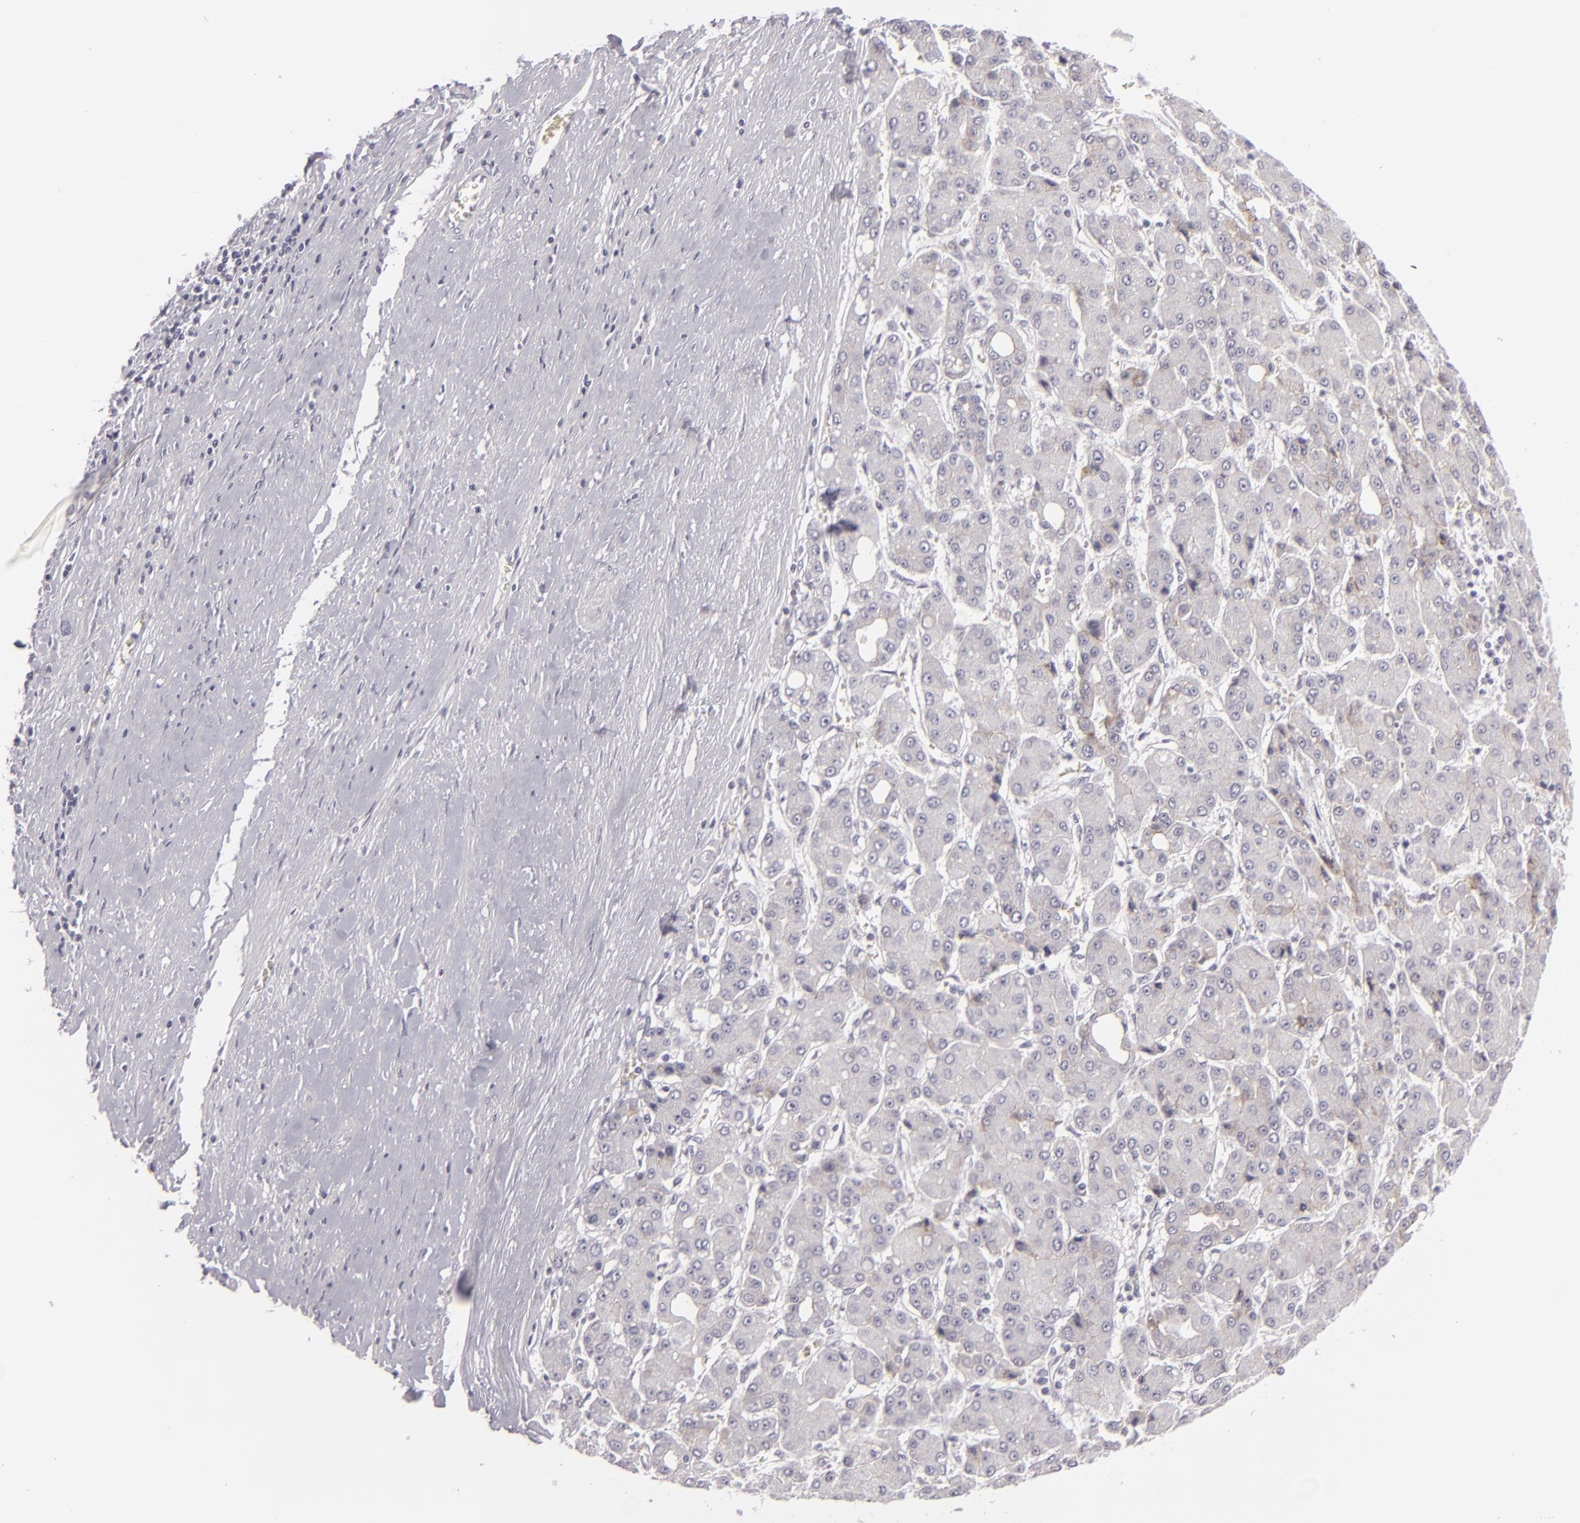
{"staining": {"intensity": "weak", "quantity": "<25%", "location": "cytoplasmic/membranous"}, "tissue": "liver cancer", "cell_type": "Tumor cells", "image_type": "cancer", "snomed": [{"axis": "morphology", "description": "Carcinoma, Hepatocellular, NOS"}, {"axis": "topography", "description": "Liver"}], "caption": "High power microscopy histopathology image of an IHC histopathology image of liver hepatocellular carcinoma, revealing no significant positivity in tumor cells. (DAB (3,3'-diaminobenzidine) immunohistochemistry (IHC) with hematoxylin counter stain).", "gene": "JUP", "patient": {"sex": "male", "age": 69}}